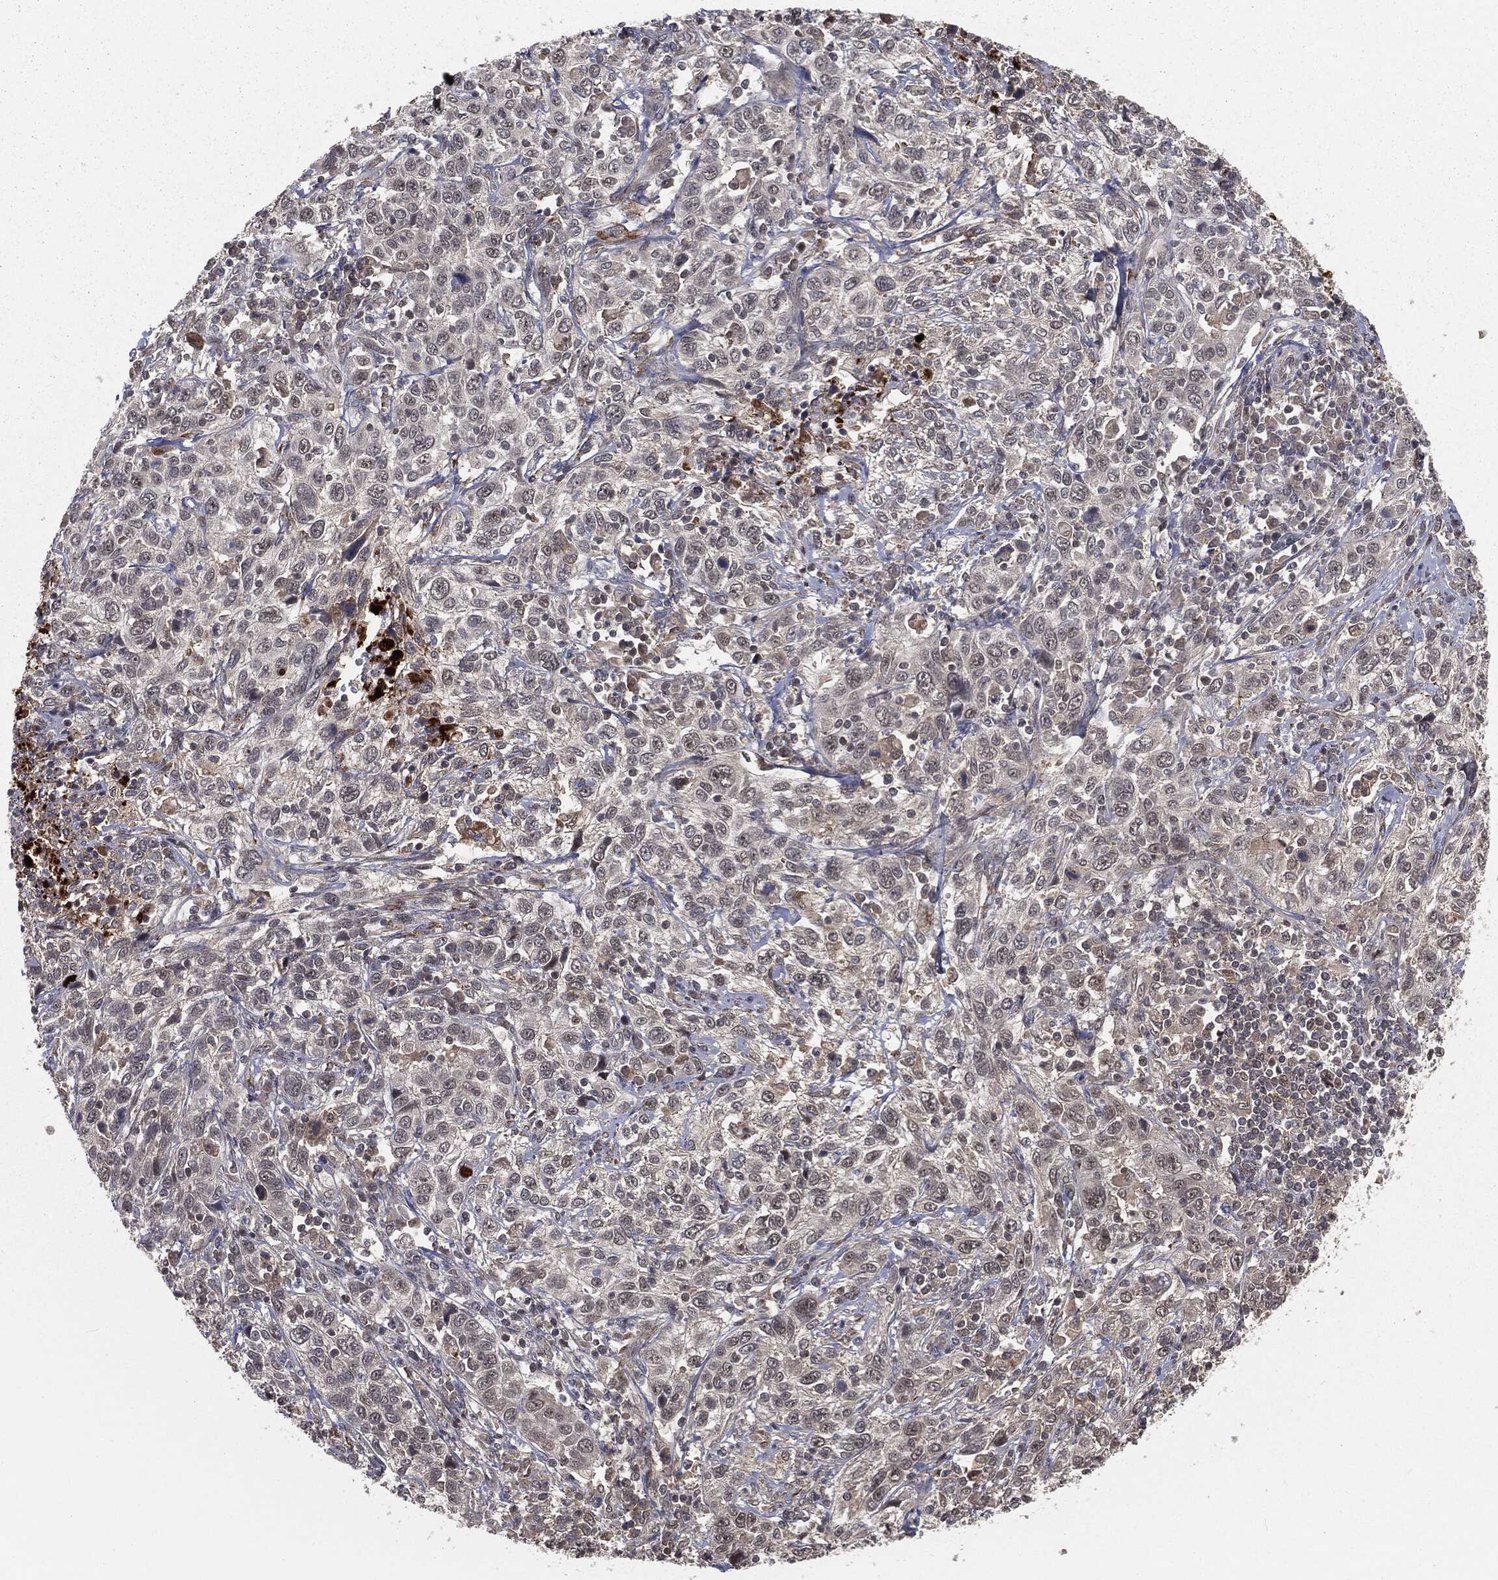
{"staining": {"intensity": "negative", "quantity": "none", "location": "none"}, "tissue": "cervical cancer", "cell_type": "Tumor cells", "image_type": "cancer", "snomed": [{"axis": "morphology", "description": "Squamous cell carcinoma, NOS"}, {"axis": "topography", "description": "Cervix"}], "caption": "This is an IHC histopathology image of human squamous cell carcinoma (cervical). There is no staining in tumor cells.", "gene": "FBXO7", "patient": {"sex": "female", "age": 46}}